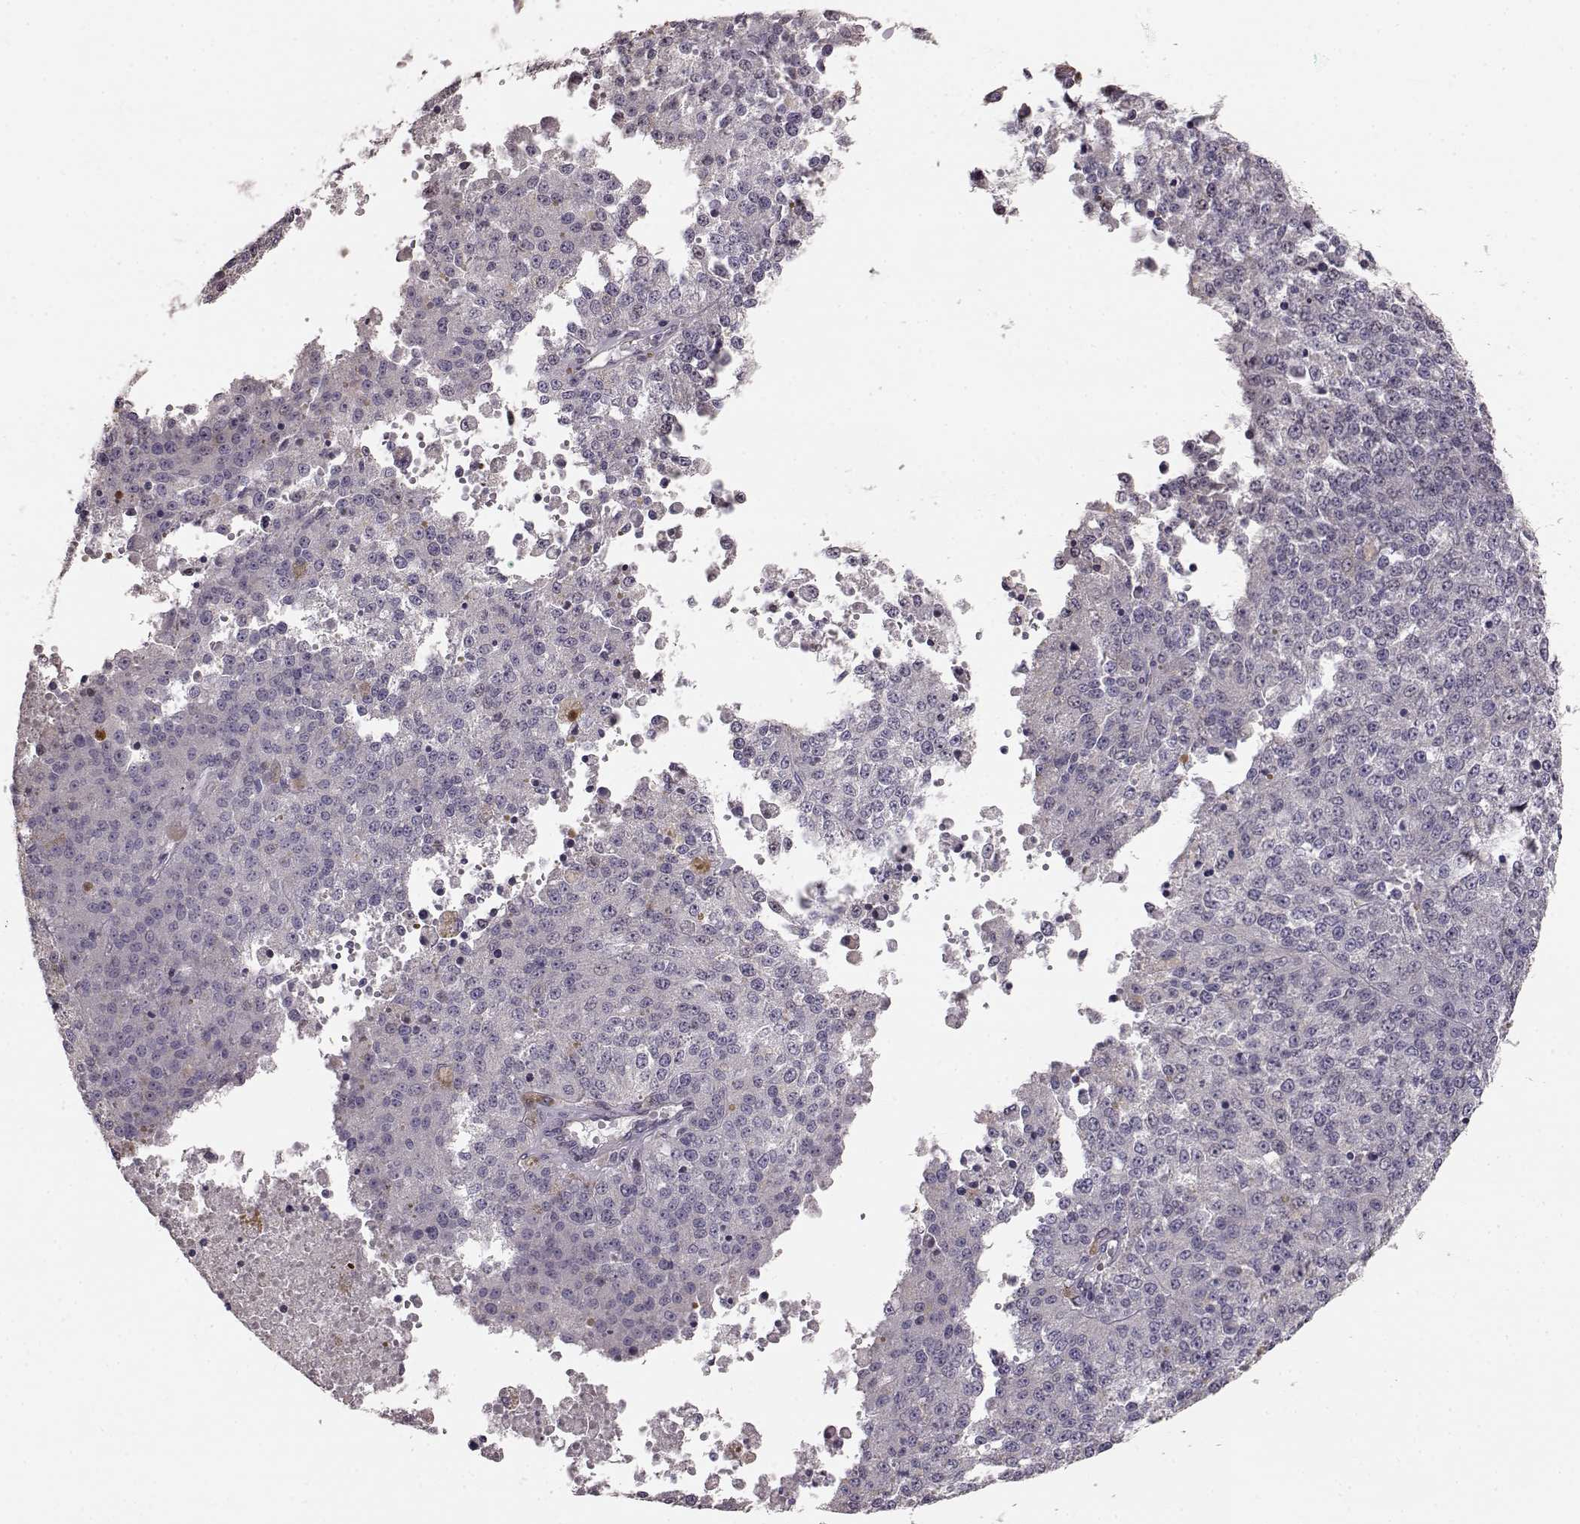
{"staining": {"intensity": "negative", "quantity": "none", "location": "none"}, "tissue": "melanoma", "cell_type": "Tumor cells", "image_type": "cancer", "snomed": [{"axis": "morphology", "description": "Malignant melanoma, Metastatic site"}, {"axis": "topography", "description": "Lymph node"}], "caption": "A high-resolution image shows immunohistochemistry (IHC) staining of melanoma, which displays no significant positivity in tumor cells.", "gene": "GPR50", "patient": {"sex": "female", "age": 64}}